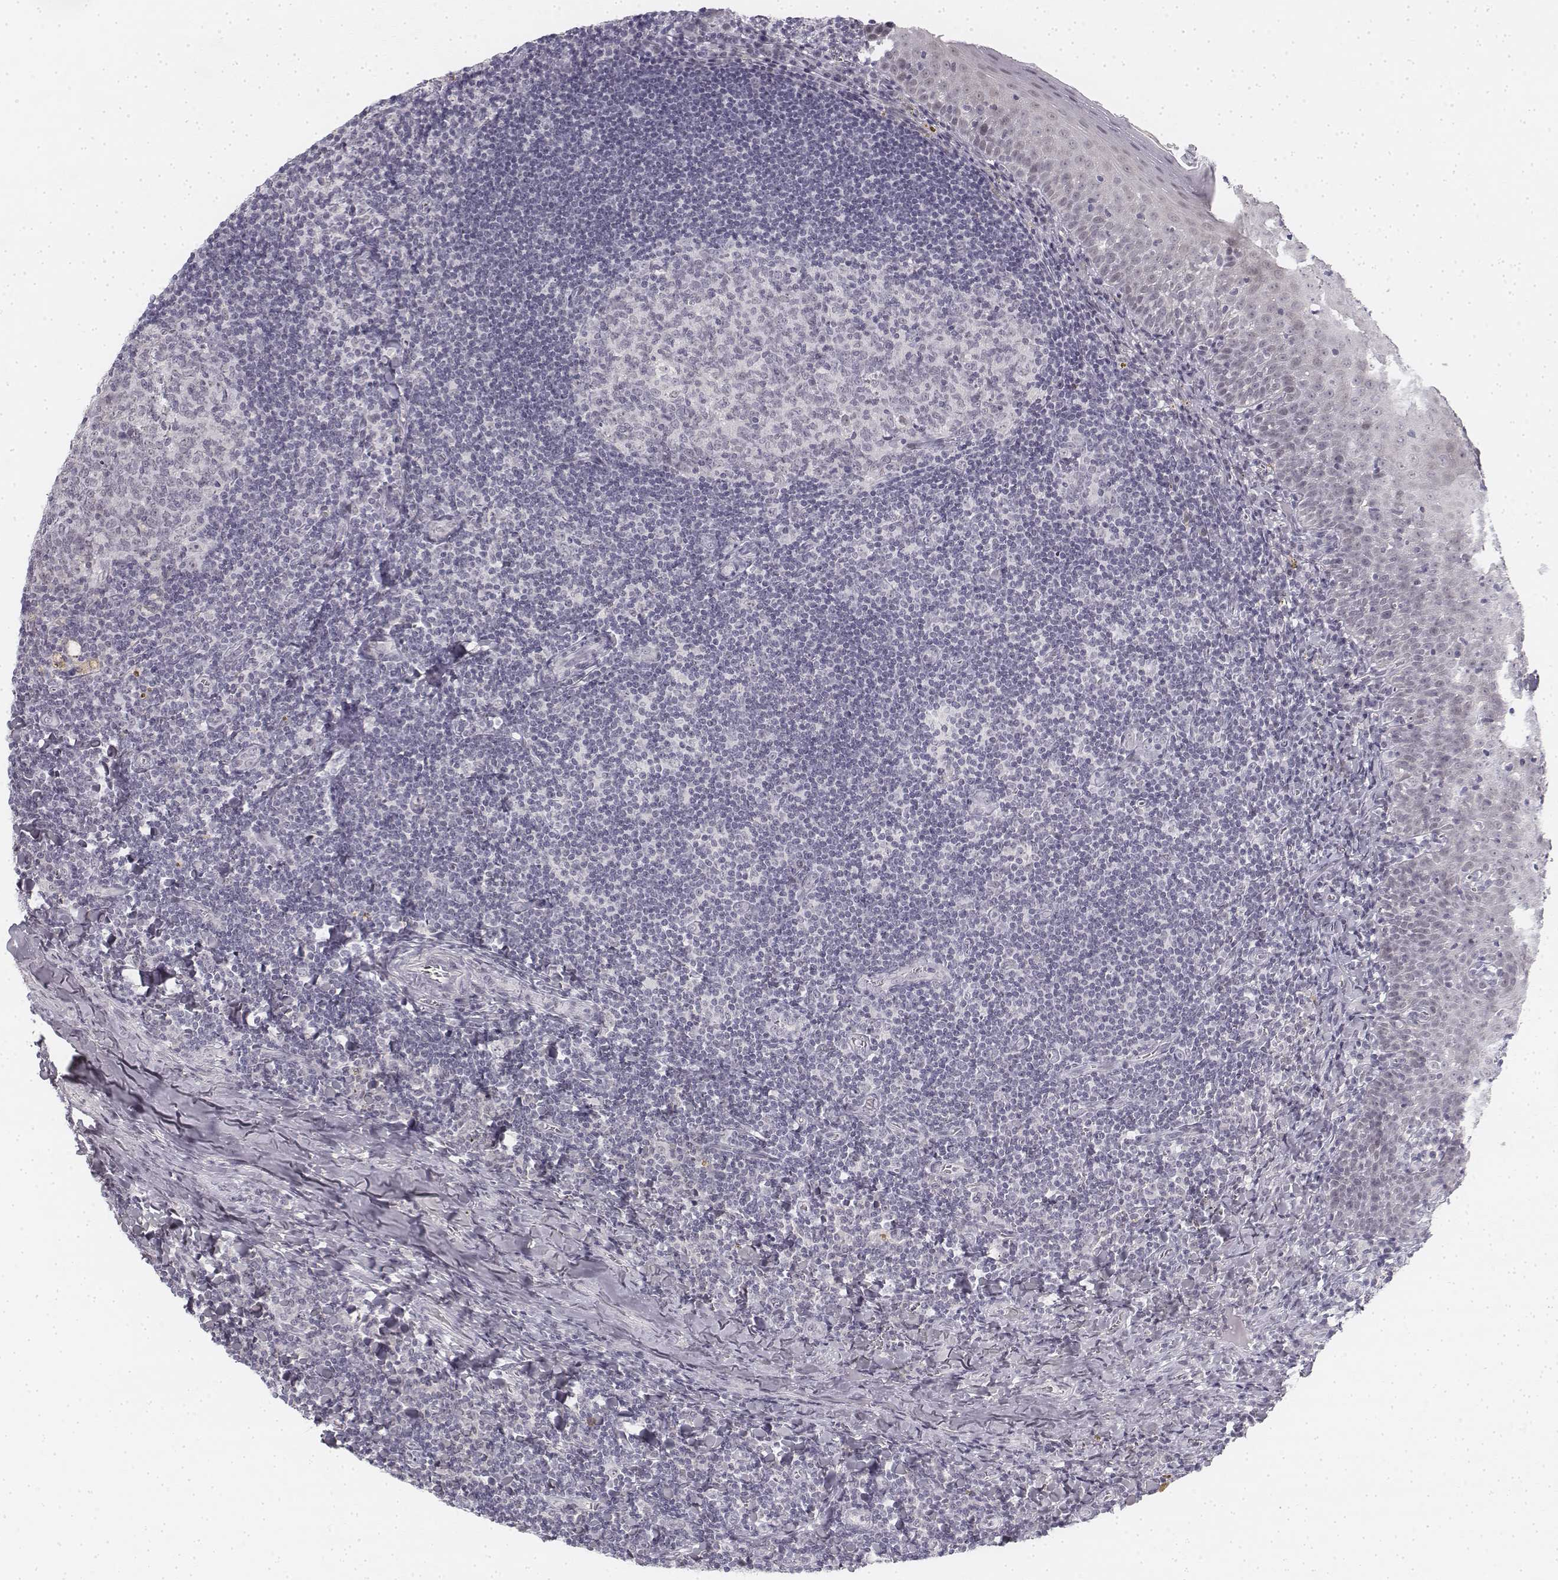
{"staining": {"intensity": "negative", "quantity": "none", "location": "none"}, "tissue": "tonsil", "cell_type": "Germinal center cells", "image_type": "normal", "snomed": [{"axis": "morphology", "description": "Normal tissue, NOS"}, {"axis": "morphology", "description": "Inflammation, NOS"}, {"axis": "topography", "description": "Tonsil"}], "caption": "A histopathology image of human tonsil is negative for staining in germinal center cells.", "gene": "KRT84", "patient": {"sex": "female", "age": 31}}